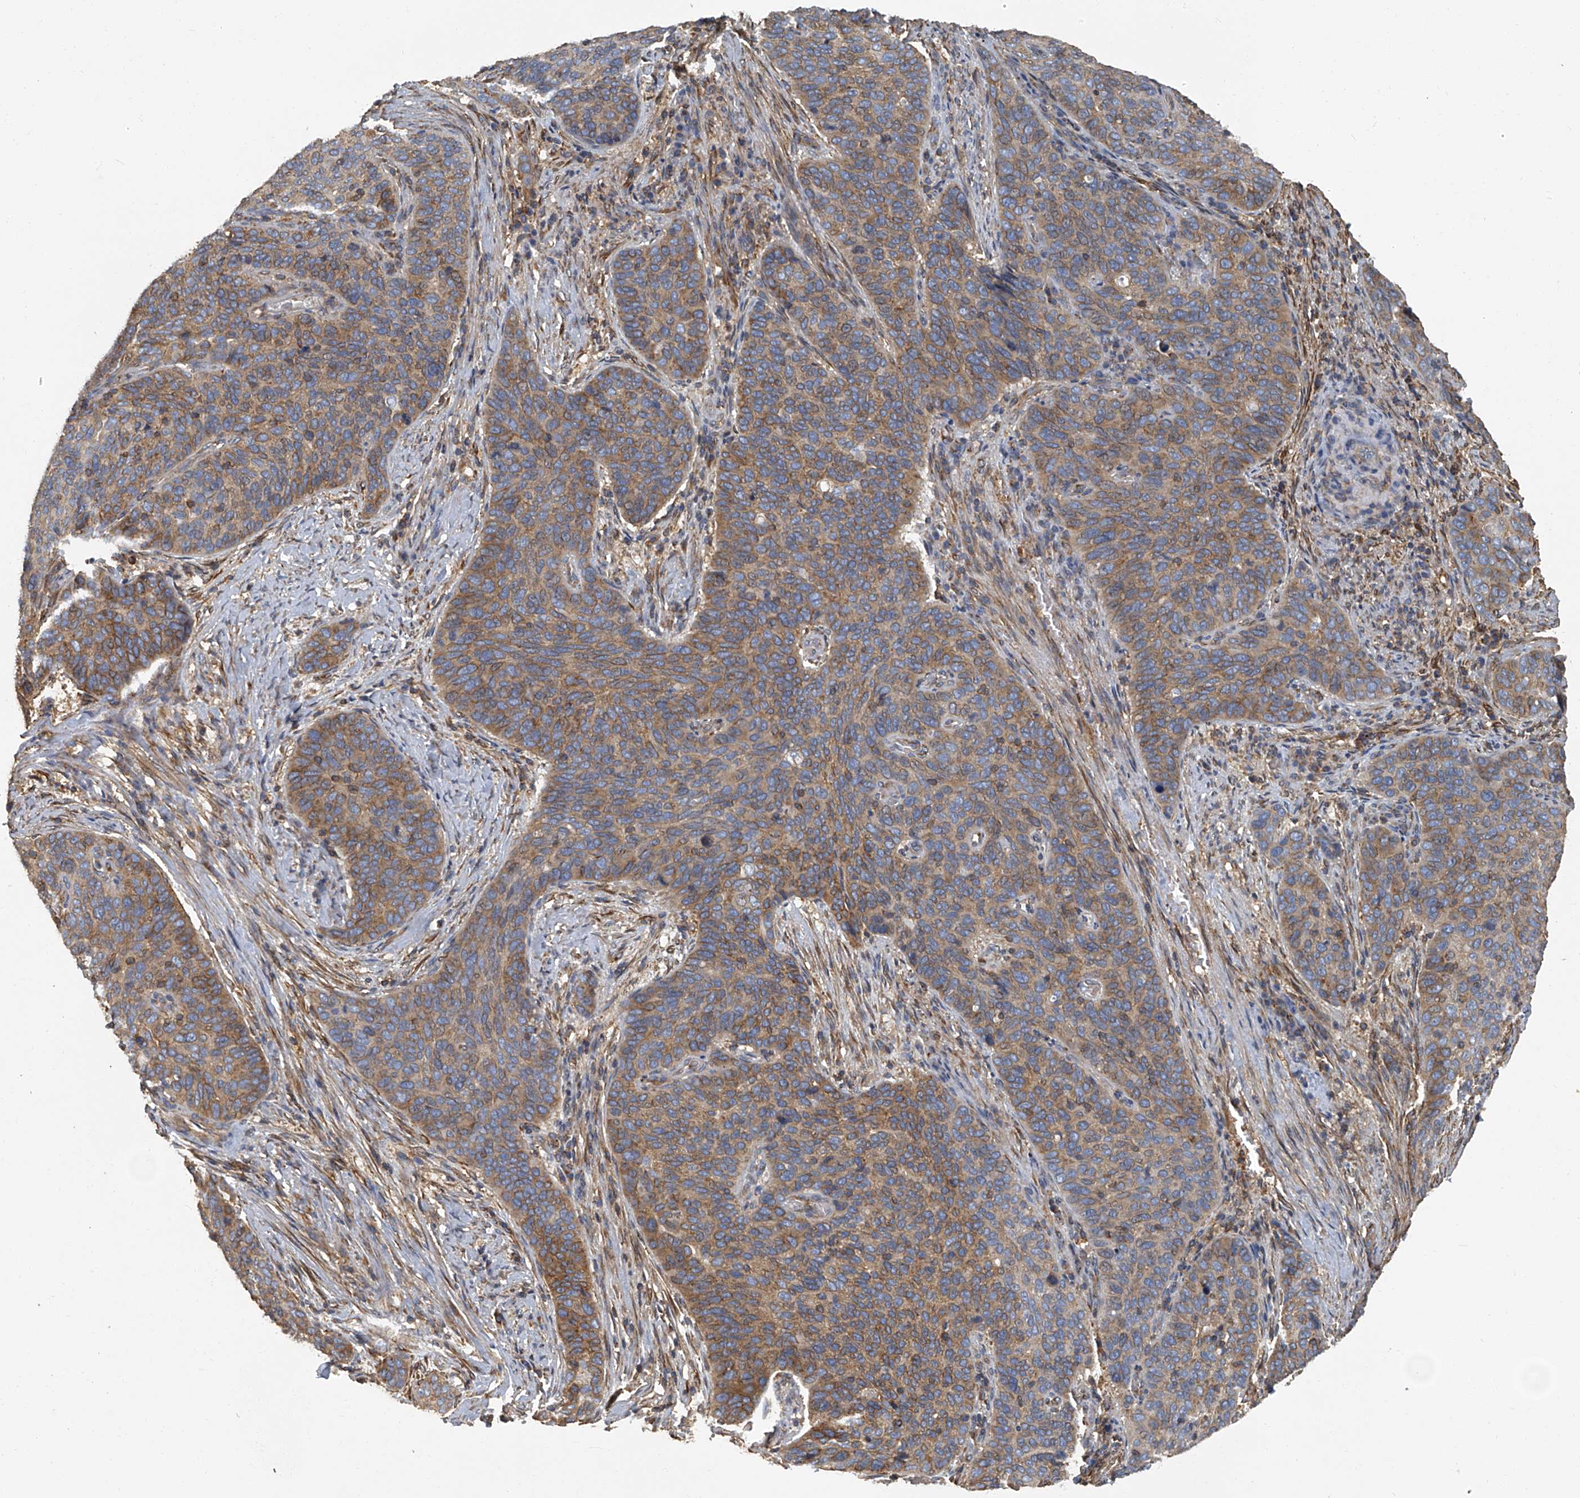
{"staining": {"intensity": "moderate", "quantity": ">75%", "location": "cytoplasmic/membranous"}, "tissue": "cervical cancer", "cell_type": "Tumor cells", "image_type": "cancer", "snomed": [{"axis": "morphology", "description": "Squamous cell carcinoma, NOS"}, {"axis": "topography", "description": "Cervix"}], "caption": "This micrograph reveals cervical cancer stained with immunohistochemistry to label a protein in brown. The cytoplasmic/membranous of tumor cells show moderate positivity for the protein. Nuclei are counter-stained blue.", "gene": "SEPTIN7", "patient": {"sex": "female", "age": 60}}